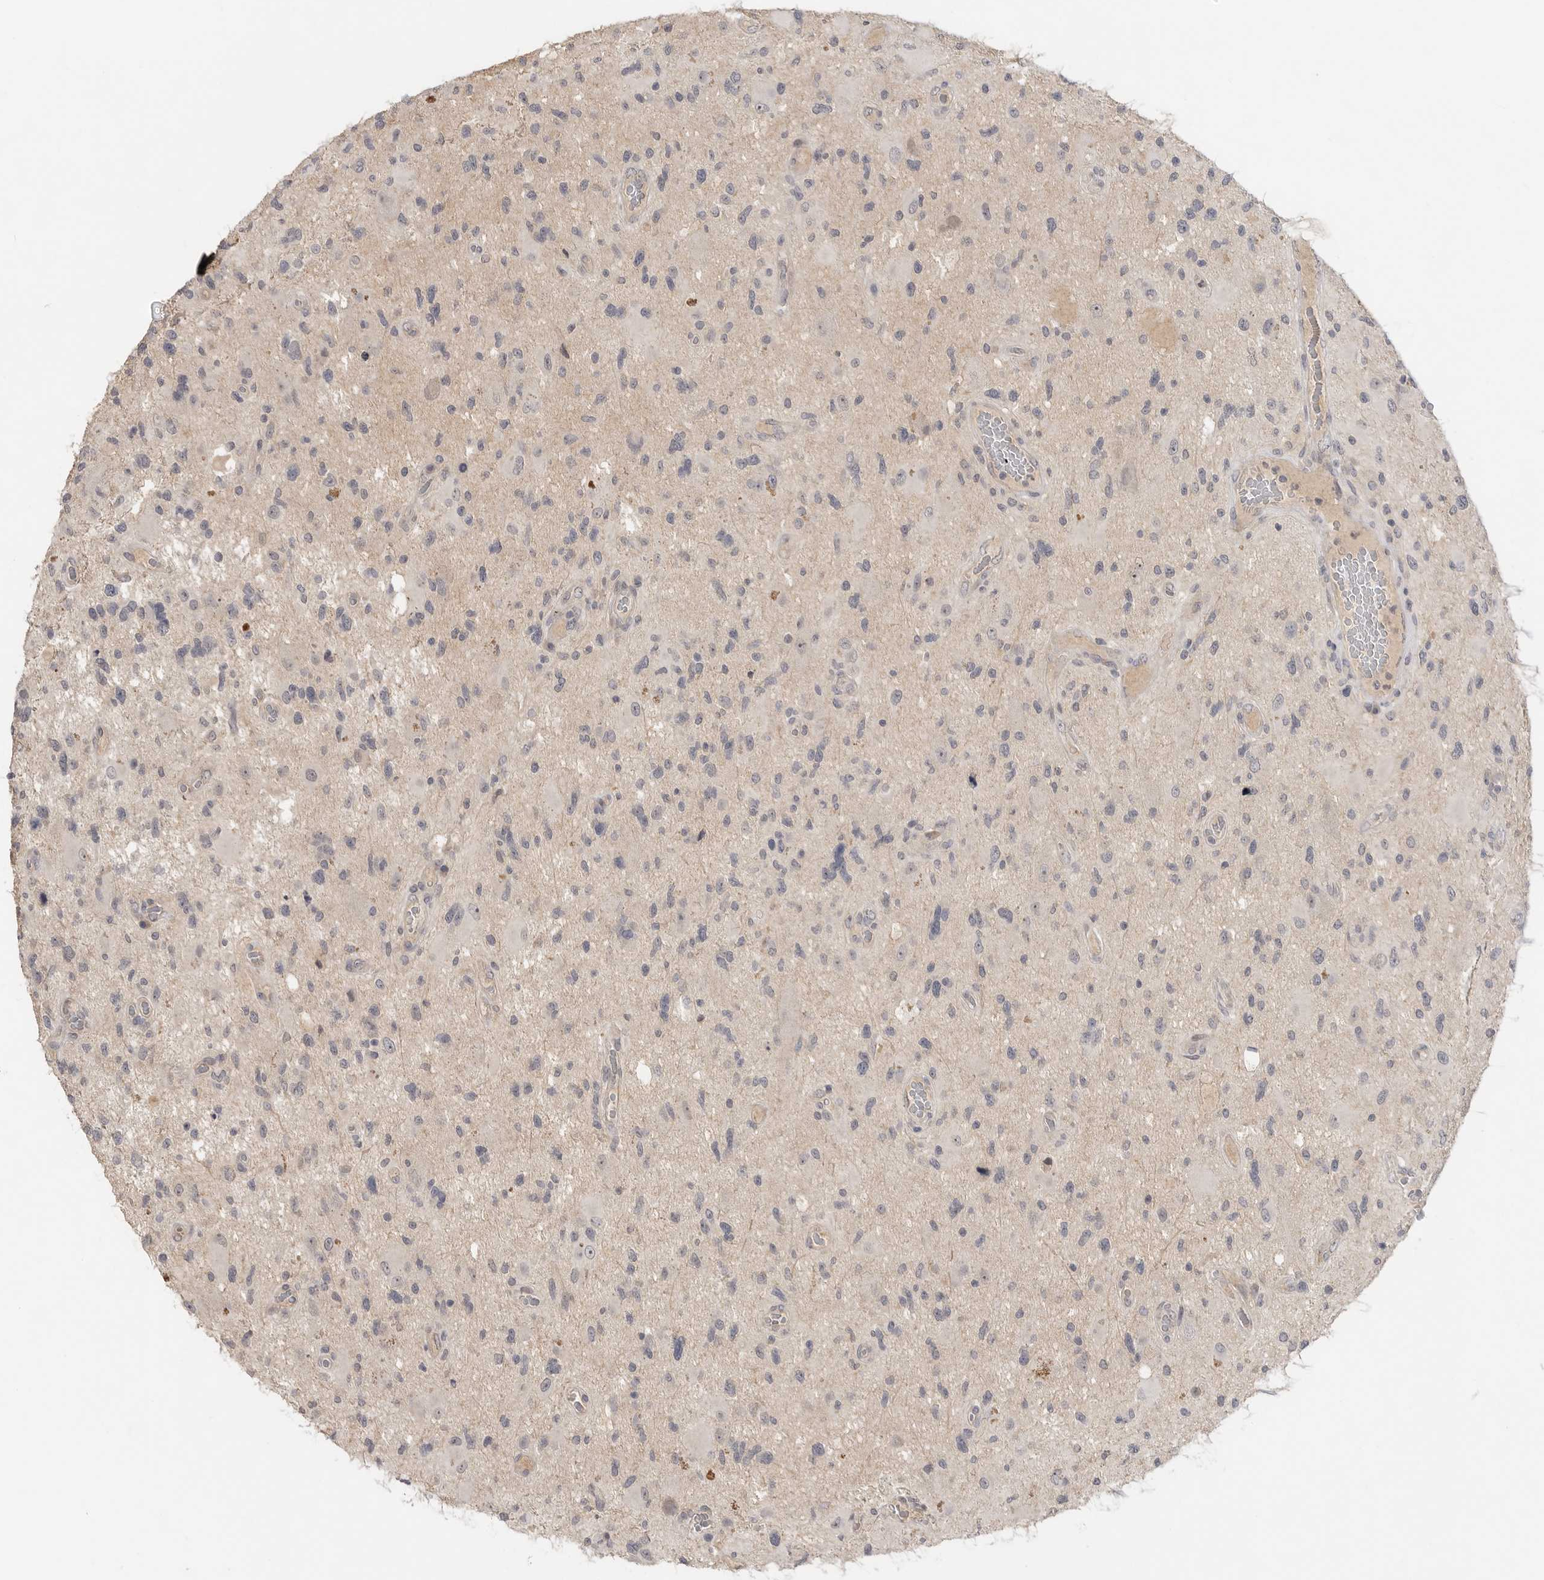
{"staining": {"intensity": "negative", "quantity": "none", "location": "none"}, "tissue": "glioma", "cell_type": "Tumor cells", "image_type": "cancer", "snomed": [{"axis": "morphology", "description": "Glioma, malignant, High grade"}, {"axis": "topography", "description": "Brain"}], "caption": "This is a micrograph of immunohistochemistry (IHC) staining of malignant high-grade glioma, which shows no expression in tumor cells.", "gene": "ITGAD", "patient": {"sex": "male", "age": 33}}